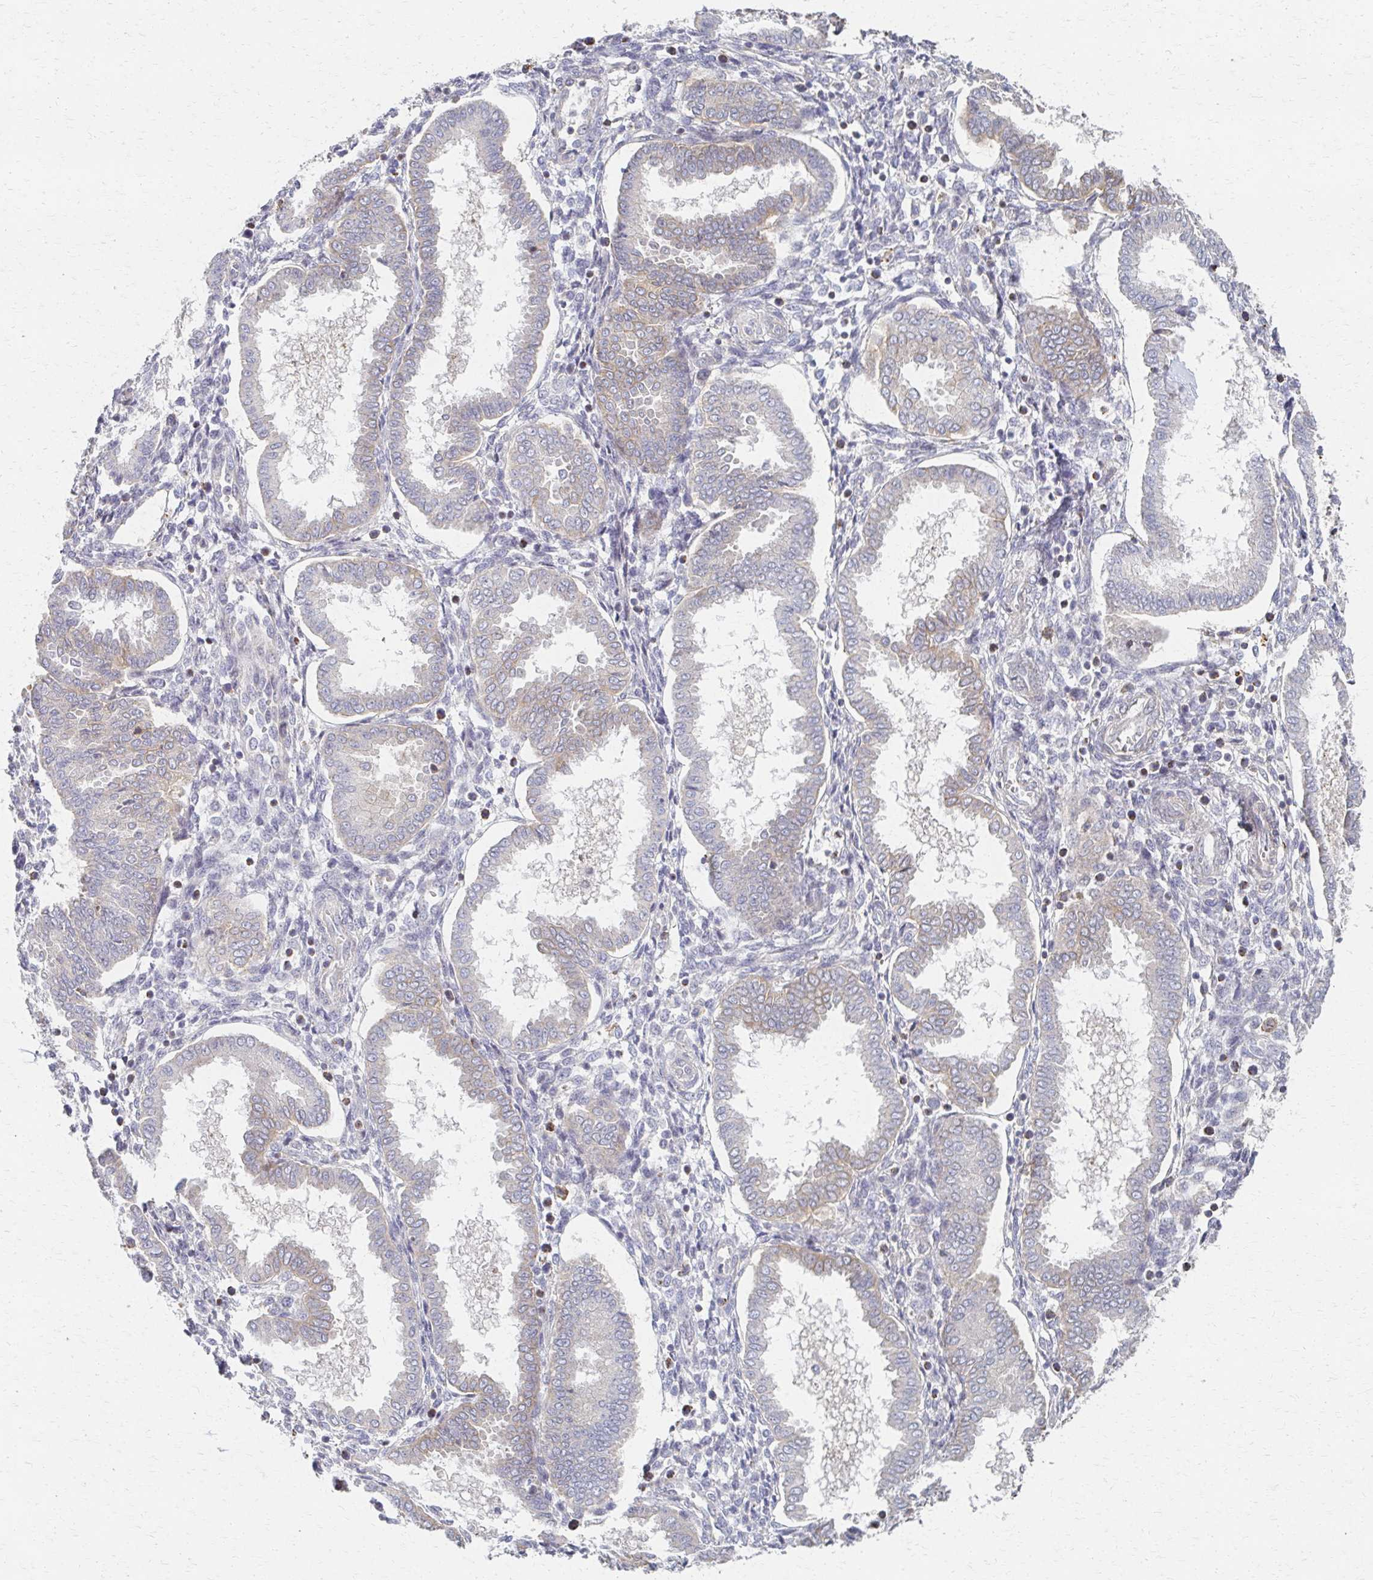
{"staining": {"intensity": "negative", "quantity": "none", "location": "none"}, "tissue": "endometrium", "cell_type": "Cells in endometrial stroma", "image_type": "normal", "snomed": [{"axis": "morphology", "description": "Normal tissue, NOS"}, {"axis": "topography", "description": "Endometrium"}], "caption": "Human endometrium stained for a protein using immunohistochemistry (IHC) reveals no expression in cells in endometrial stroma.", "gene": "EOLA1", "patient": {"sex": "female", "age": 24}}